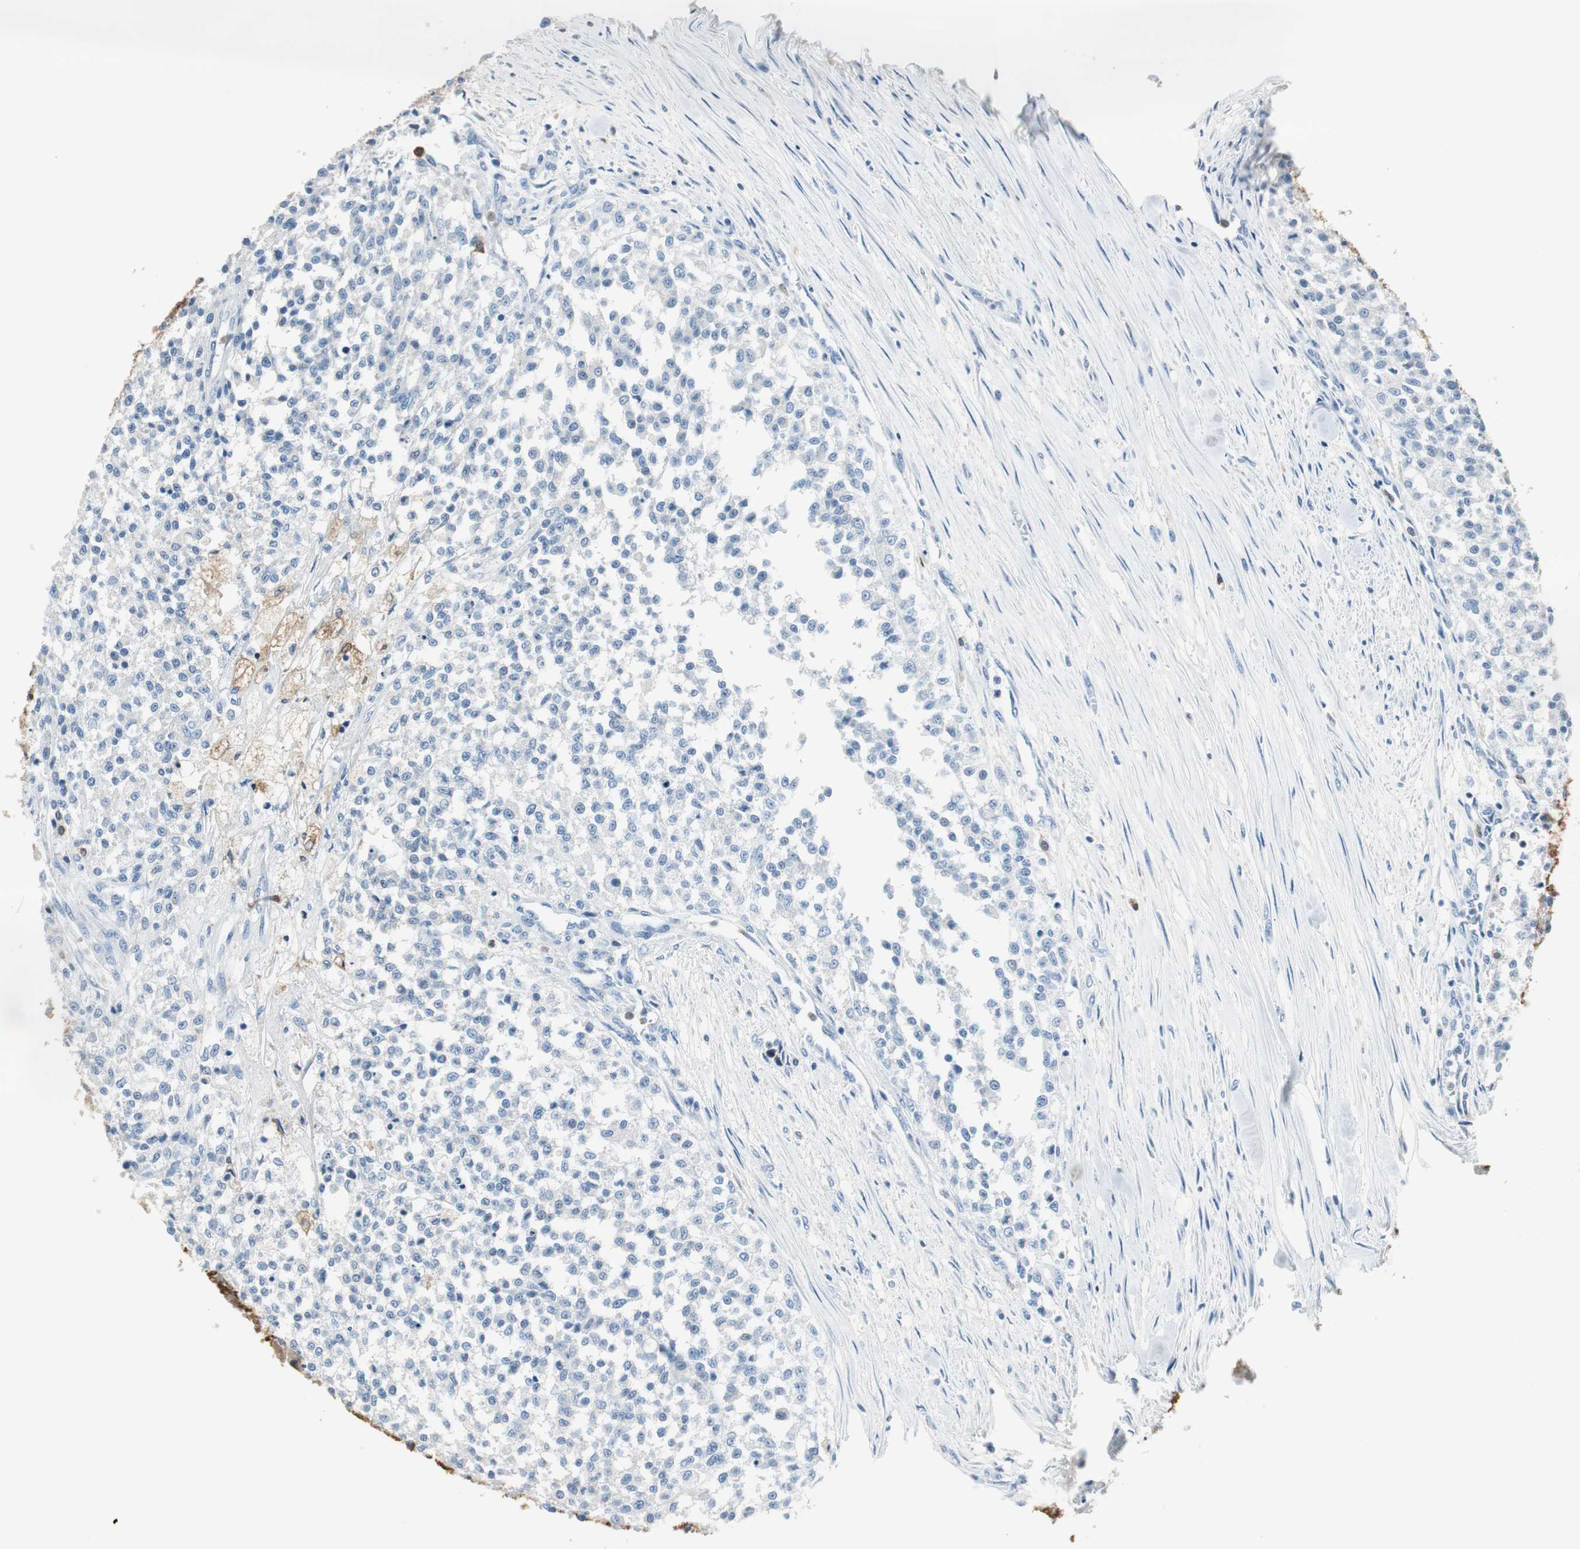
{"staining": {"intensity": "negative", "quantity": "none", "location": "none"}, "tissue": "testis cancer", "cell_type": "Tumor cells", "image_type": "cancer", "snomed": [{"axis": "morphology", "description": "Seminoma, NOS"}, {"axis": "topography", "description": "Testis"}], "caption": "A micrograph of human testis seminoma is negative for staining in tumor cells.", "gene": "FBP1", "patient": {"sex": "male", "age": 59}}